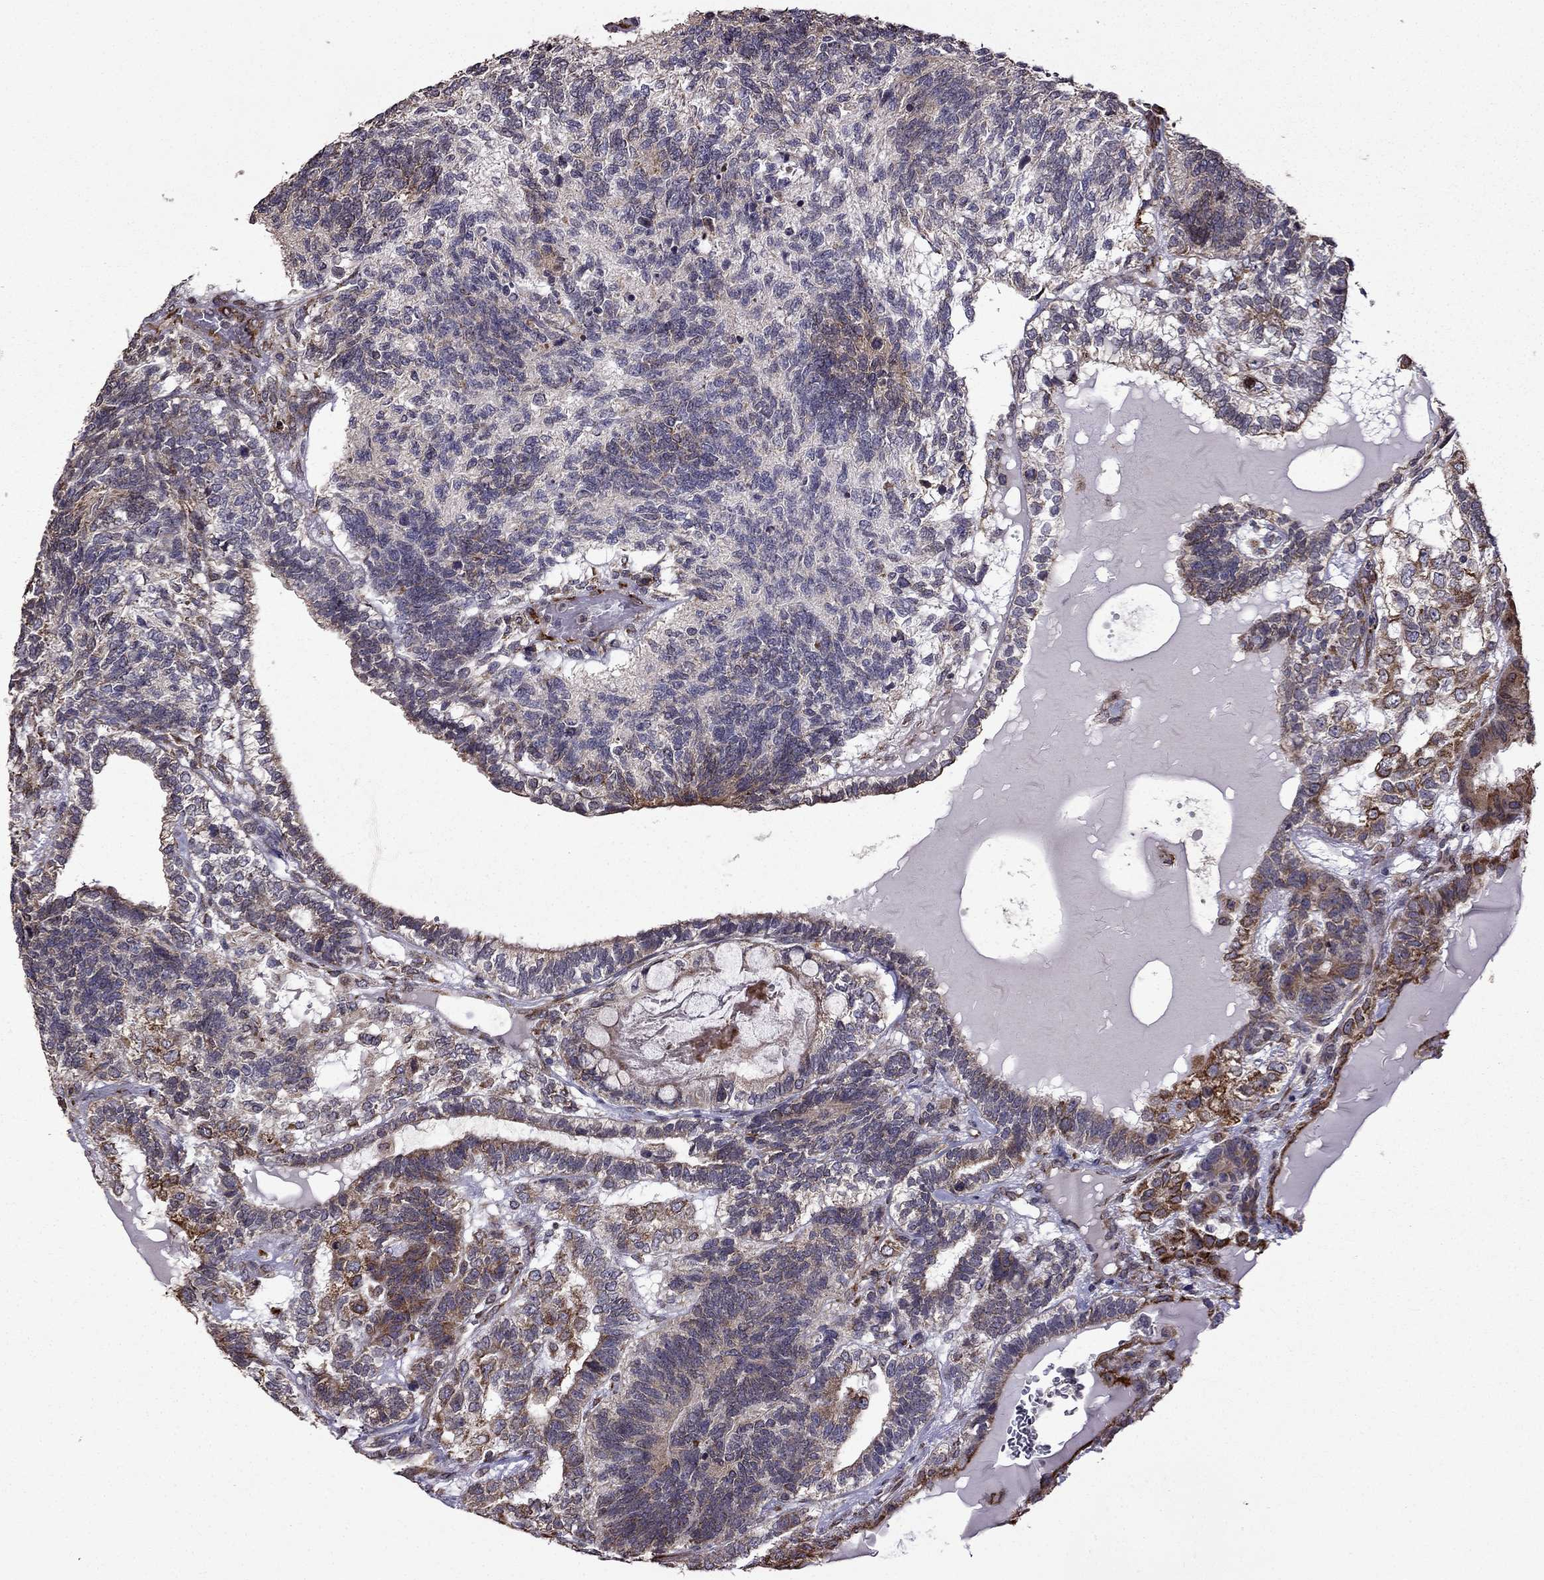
{"staining": {"intensity": "strong", "quantity": "<25%", "location": "cytoplasmic/membranous"}, "tissue": "testis cancer", "cell_type": "Tumor cells", "image_type": "cancer", "snomed": [{"axis": "morphology", "description": "Seminoma, NOS"}, {"axis": "morphology", "description": "Carcinoma, Embryonal, NOS"}, {"axis": "topography", "description": "Testis"}], "caption": "Immunohistochemistry image of neoplastic tissue: embryonal carcinoma (testis) stained using immunohistochemistry (IHC) shows medium levels of strong protein expression localized specifically in the cytoplasmic/membranous of tumor cells, appearing as a cytoplasmic/membranous brown color.", "gene": "IKBIP", "patient": {"sex": "male", "age": 41}}